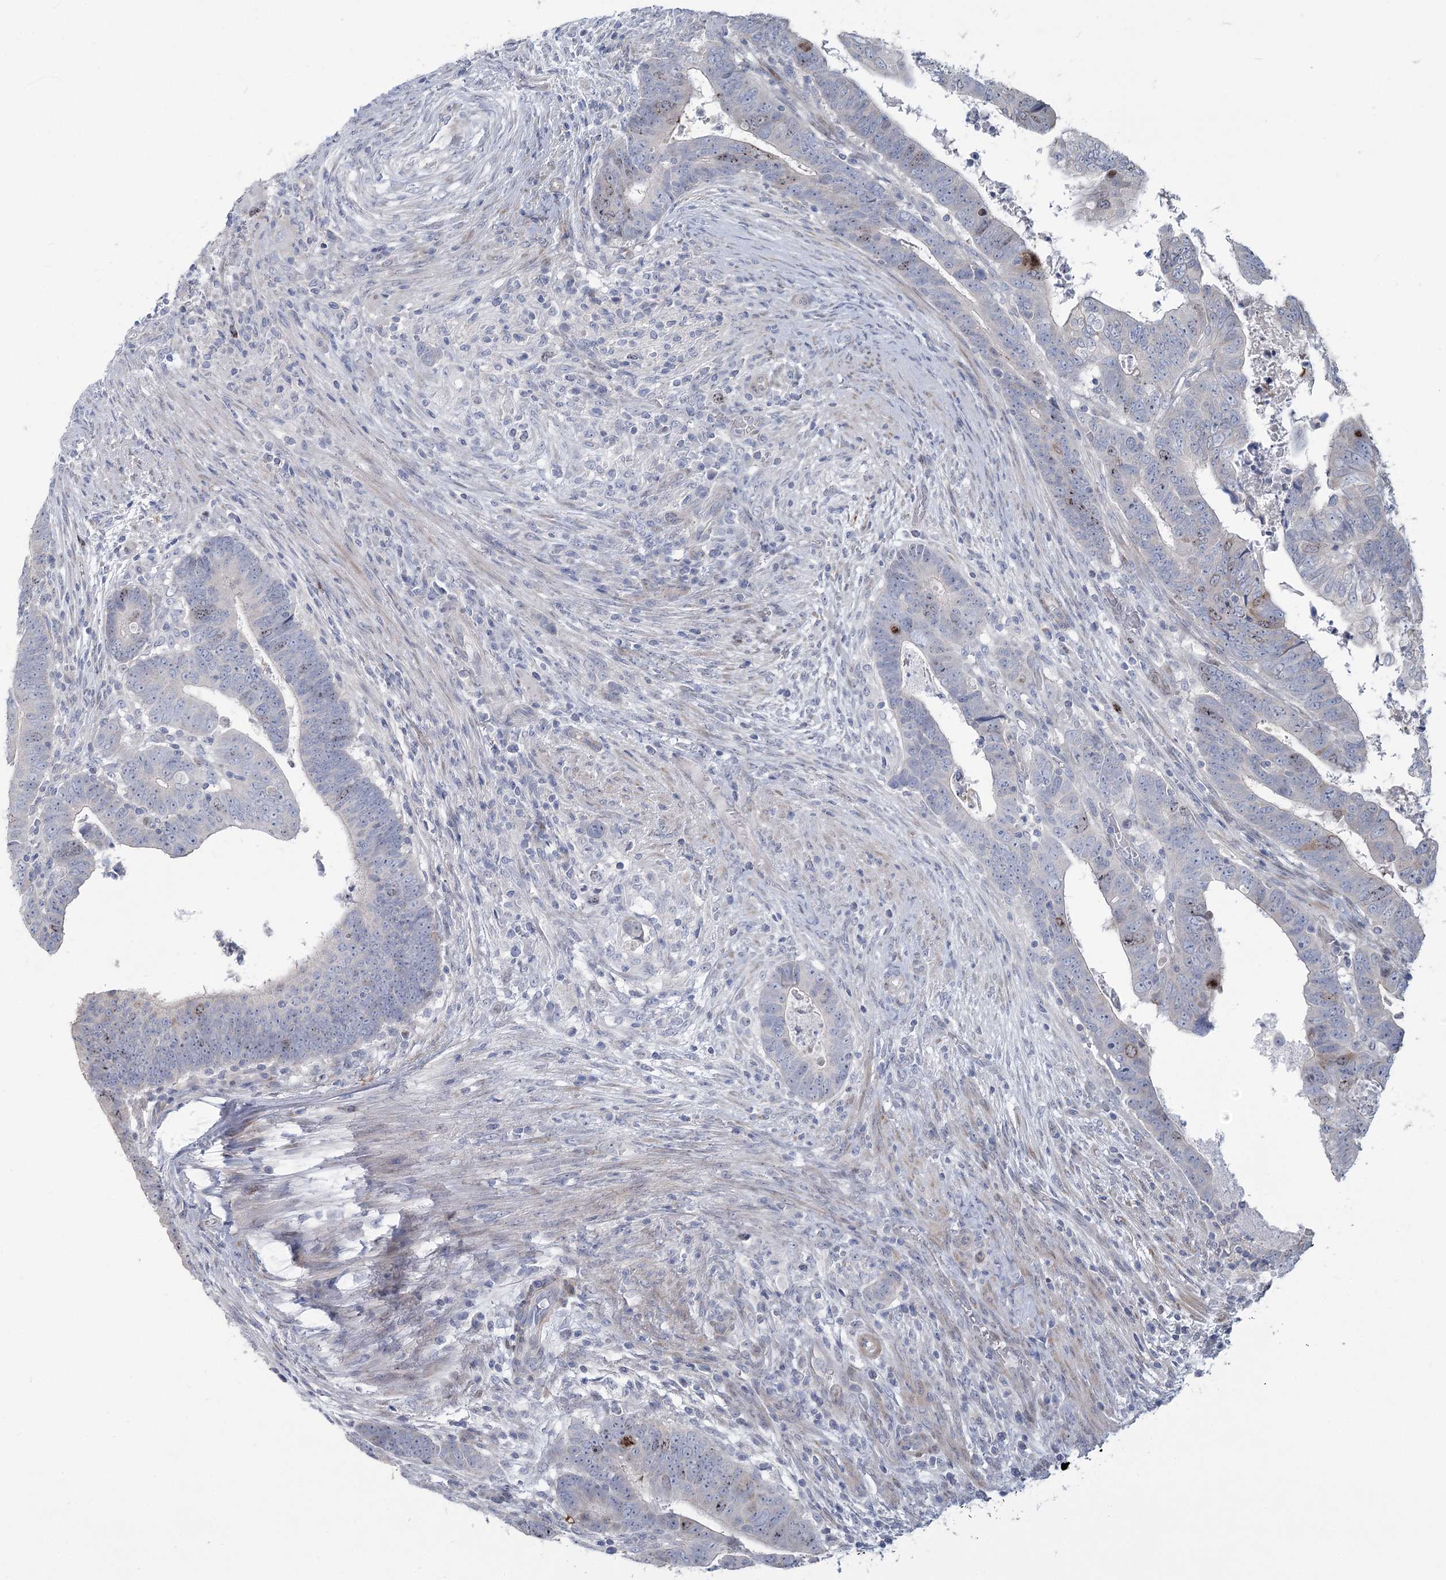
{"staining": {"intensity": "weak", "quantity": "<25%", "location": "cytoplasmic/membranous,nuclear"}, "tissue": "colorectal cancer", "cell_type": "Tumor cells", "image_type": "cancer", "snomed": [{"axis": "morphology", "description": "Normal tissue, NOS"}, {"axis": "morphology", "description": "Adenocarcinoma, NOS"}, {"axis": "topography", "description": "Rectum"}], "caption": "A photomicrograph of human colorectal adenocarcinoma is negative for staining in tumor cells.", "gene": "ABITRAM", "patient": {"sex": "female", "age": 65}}